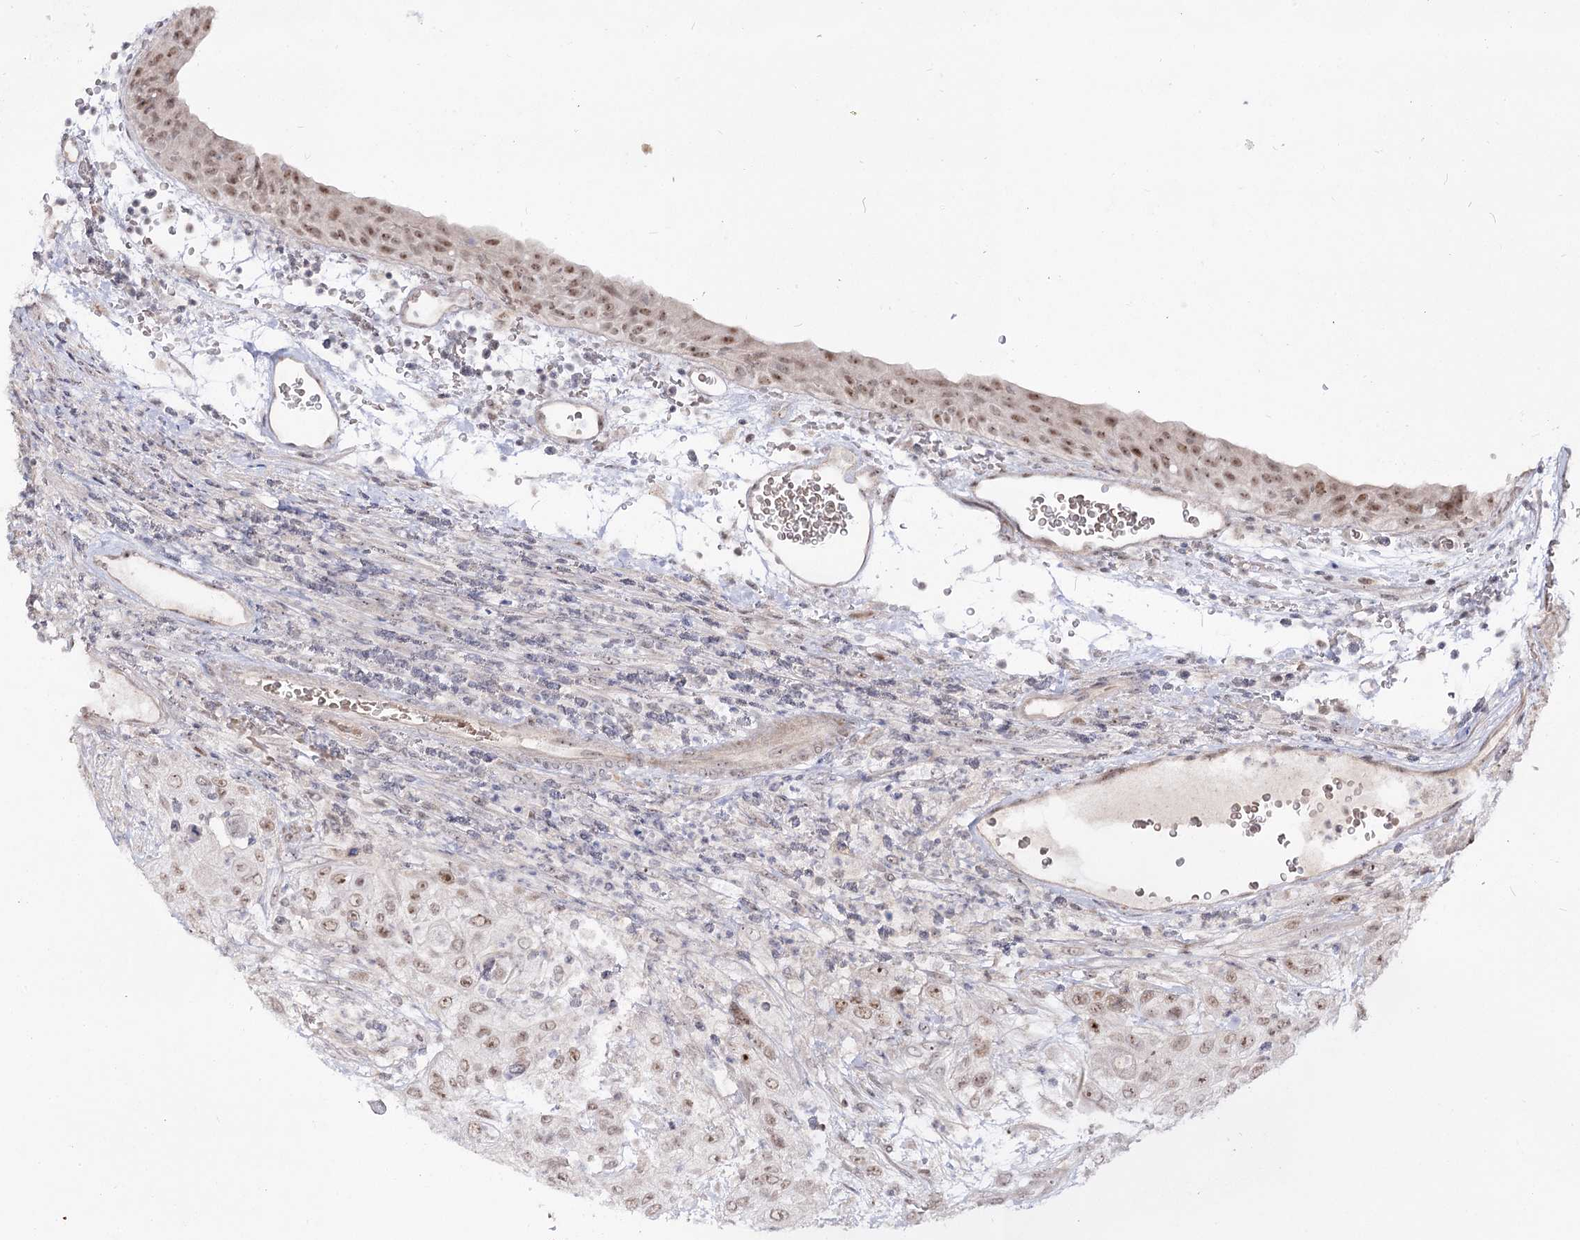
{"staining": {"intensity": "weak", "quantity": ">75%", "location": "nuclear"}, "tissue": "urothelial cancer", "cell_type": "Tumor cells", "image_type": "cancer", "snomed": [{"axis": "morphology", "description": "Urothelial carcinoma, High grade"}, {"axis": "topography", "description": "Urinary bladder"}], "caption": "Protein analysis of high-grade urothelial carcinoma tissue exhibits weak nuclear staining in about >75% of tumor cells.", "gene": "RRP9", "patient": {"sex": "female", "age": 79}}